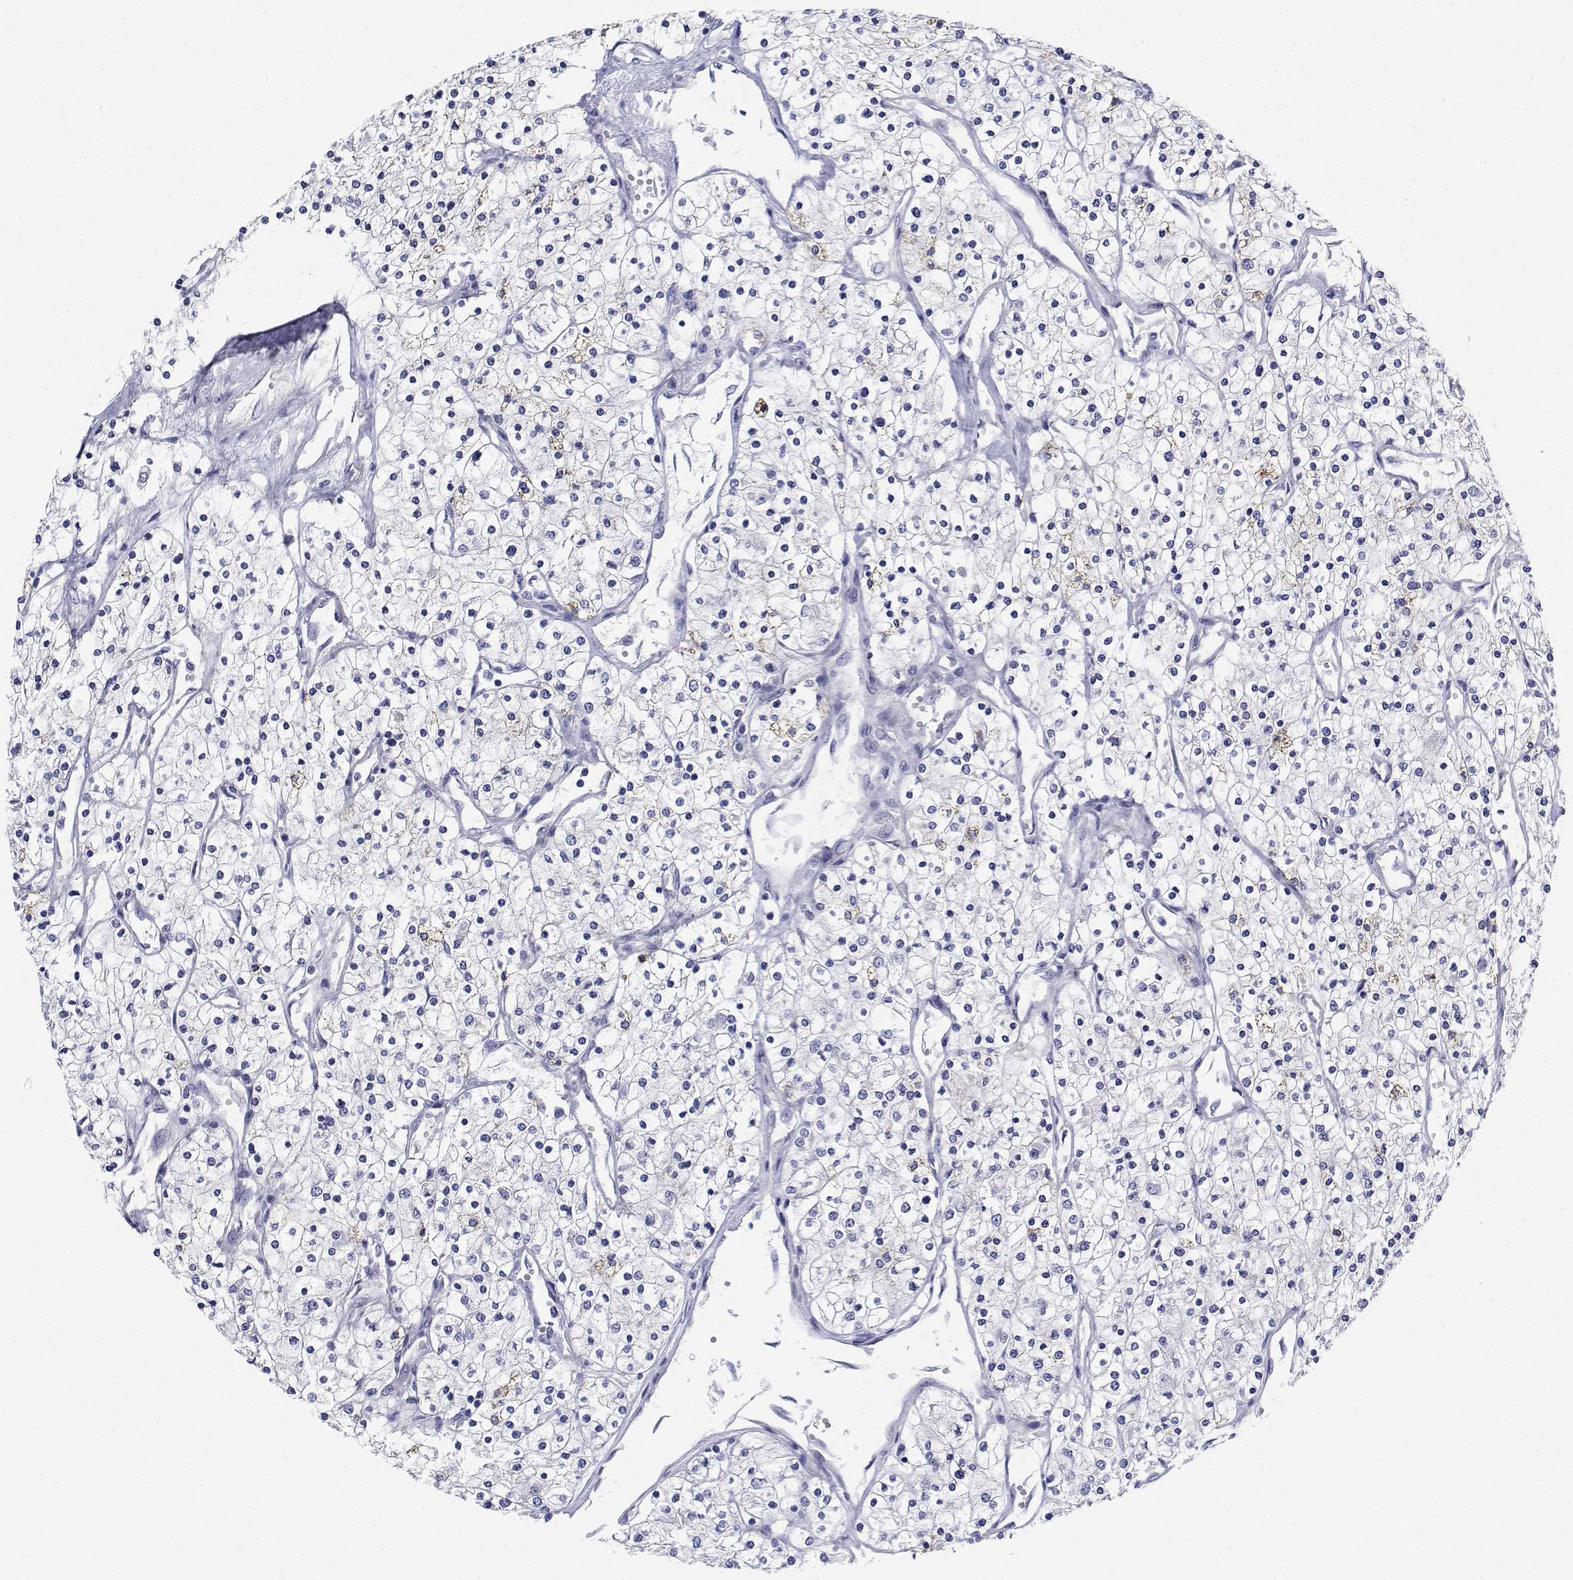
{"staining": {"intensity": "negative", "quantity": "none", "location": "none"}, "tissue": "renal cancer", "cell_type": "Tumor cells", "image_type": "cancer", "snomed": [{"axis": "morphology", "description": "Adenocarcinoma, NOS"}, {"axis": "topography", "description": "Kidney"}], "caption": "High power microscopy histopathology image of an immunohistochemistry micrograph of renal cancer, revealing no significant expression in tumor cells.", "gene": "CDHR3", "patient": {"sex": "male", "age": 80}}